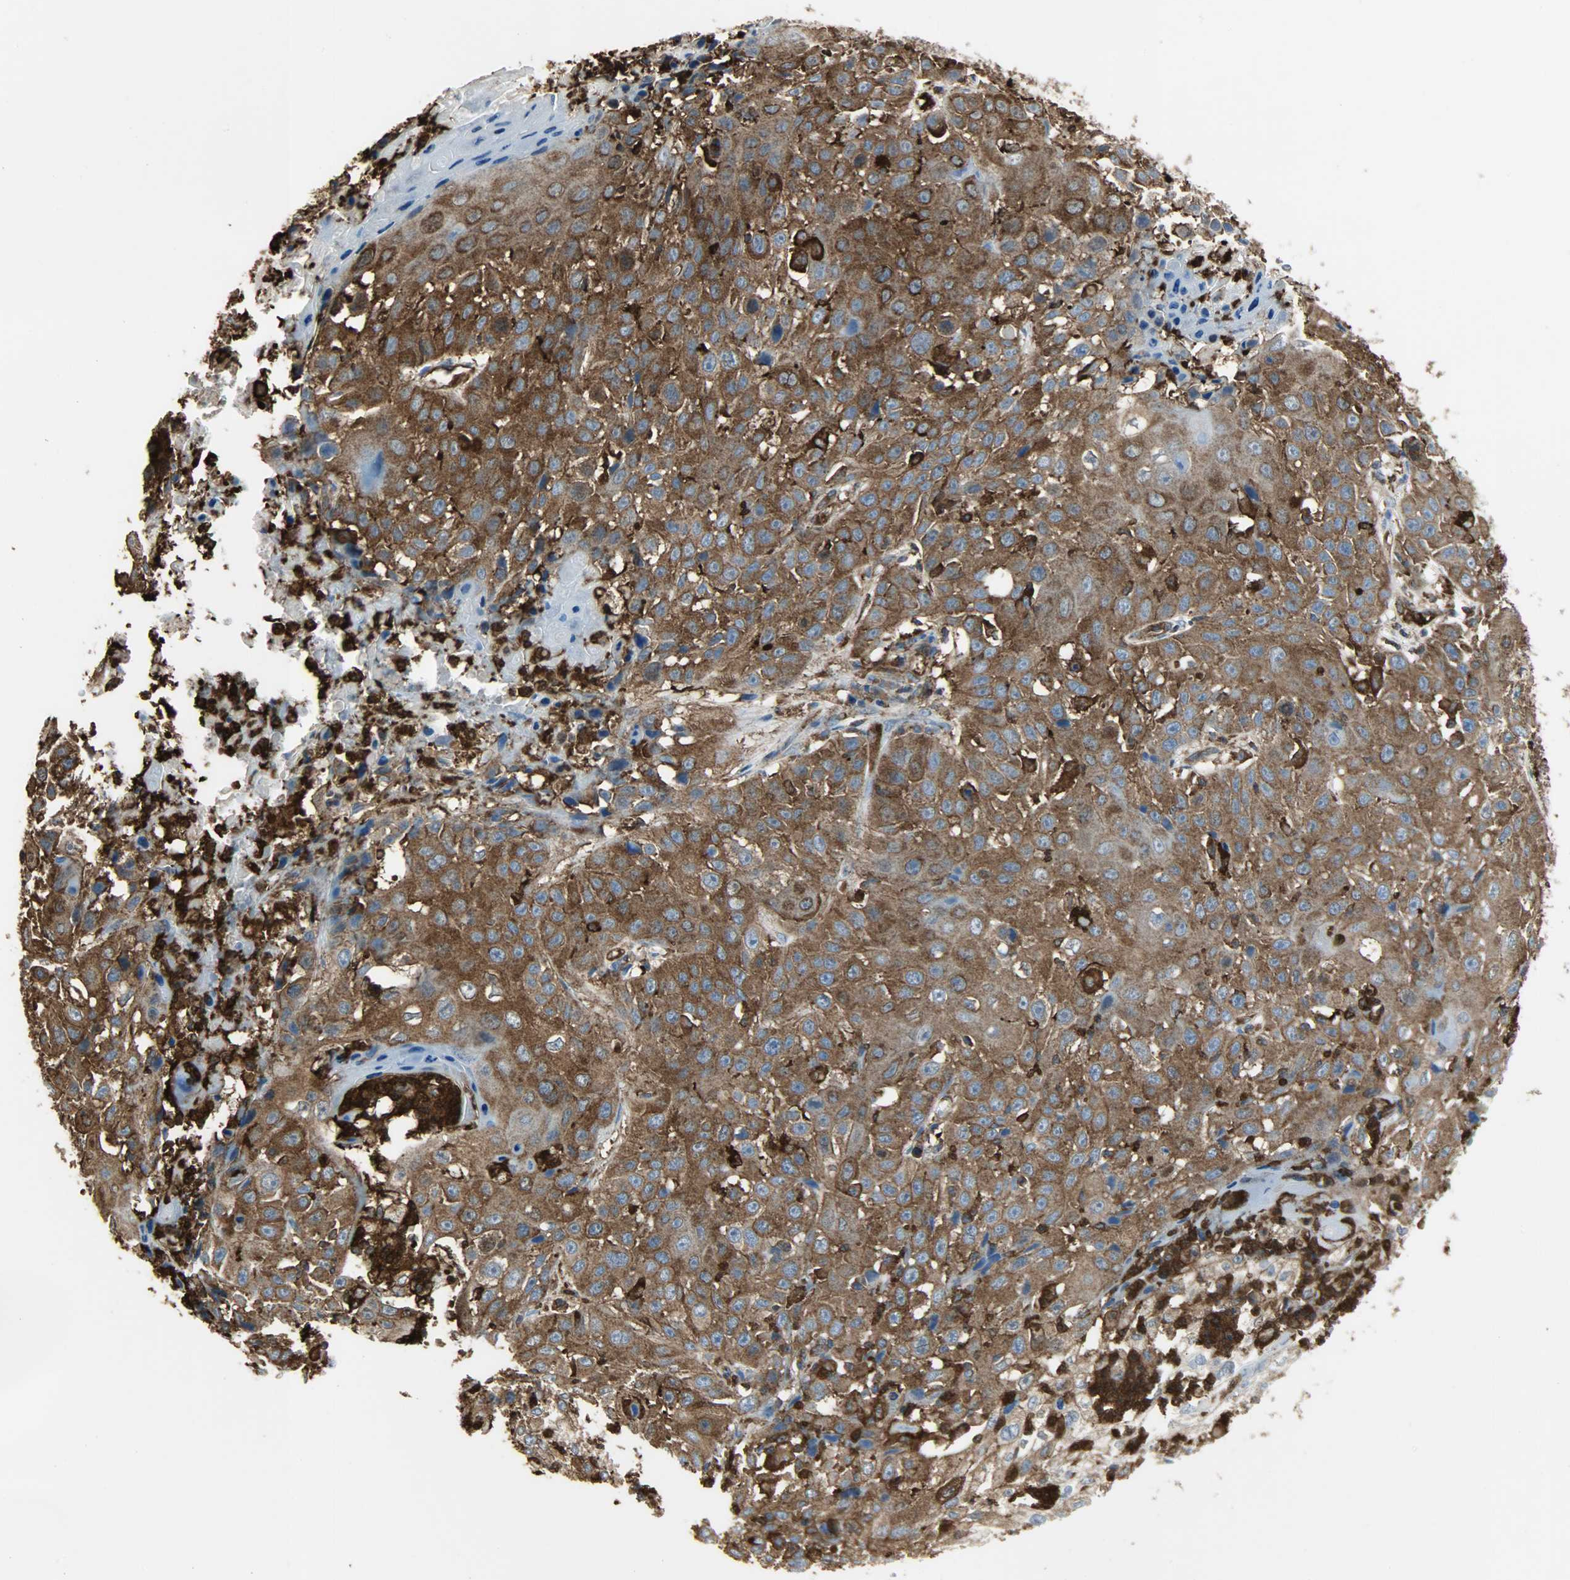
{"staining": {"intensity": "strong", "quantity": ">75%", "location": "cytoplasmic/membranous"}, "tissue": "cervical cancer", "cell_type": "Tumor cells", "image_type": "cancer", "snomed": [{"axis": "morphology", "description": "Squamous cell carcinoma, NOS"}, {"axis": "topography", "description": "Cervix"}], "caption": "Cervical cancer (squamous cell carcinoma) stained with immunohistochemistry (IHC) shows strong cytoplasmic/membranous staining in about >75% of tumor cells. Immunohistochemistry (ihc) stains the protein of interest in brown and the nuclei are stained blue.", "gene": "VASP", "patient": {"sex": "female", "age": 39}}